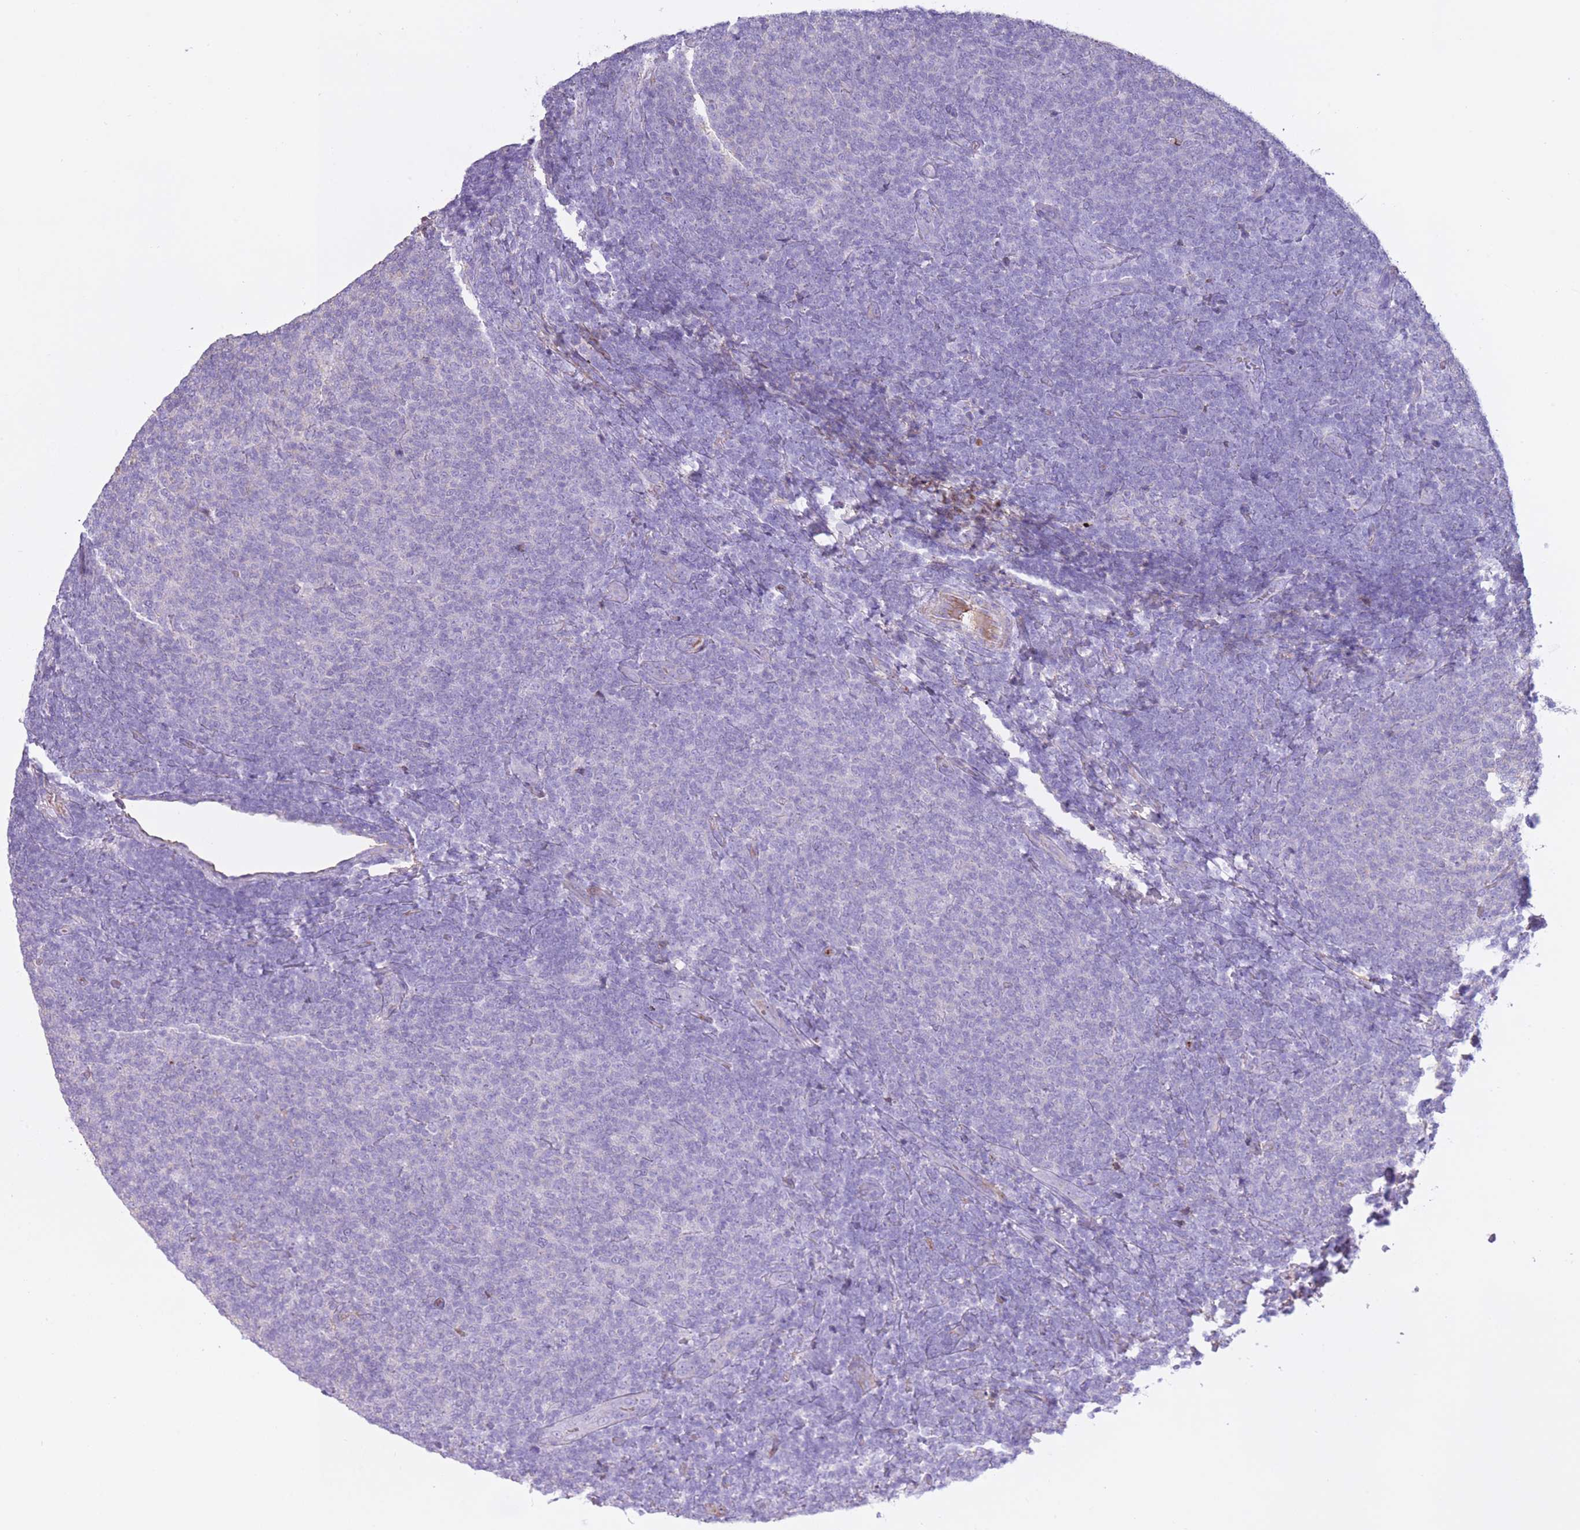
{"staining": {"intensity": "negative", "quantity": "none", "location": "none"}, "tissue": "lymphoma", "cell_type": "Tumor cells", "image_type": "cancer", "snomed": [{"axis": "morphology", "description": "Malignant lymphoma, non-Hodgkin's type, Low grade"}, {"axis": "topography", "description": "Lymph node"}], "caption": "The immunohistochemistry (IHC) histopathology image has no significant positivity in tumor cells of lymphoma tissue.", "gene": "AP3S2", "patient": {"sex": "male", "age": 66}}